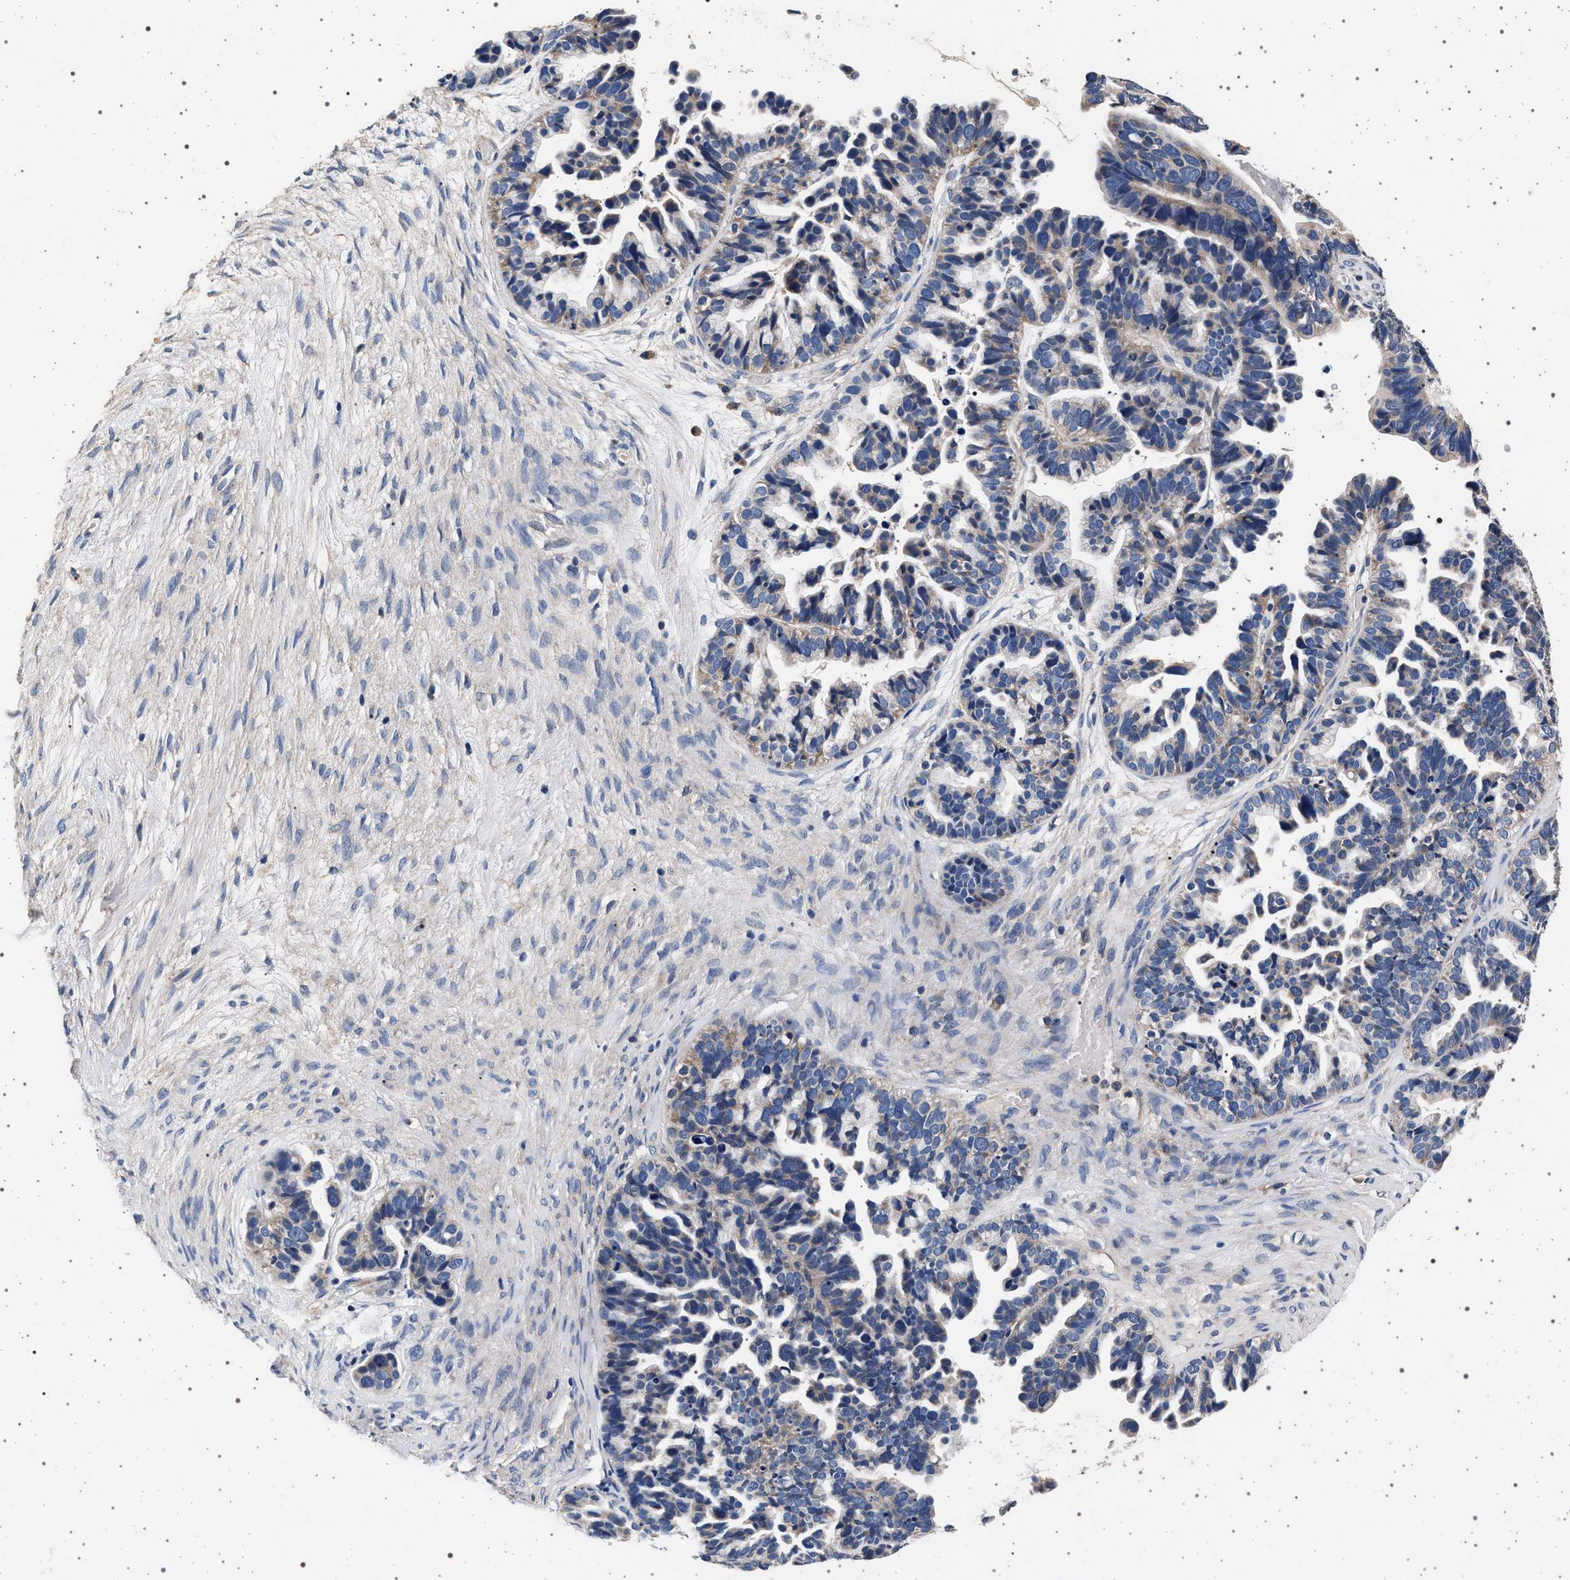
{"staining": {"intensity": "negative", "quantity": "none", "location": "none"}, "tissue": "ovarian cancer", "cell_type": "Tumor cells", "image_type": "cancer", "snomed": [{"axis": "morphology", "description": "Cystadenocarcinoma, serous, NOS"}, {"axis": "topography", "description": "Ovary"}], "caption": "IHC image of human serous cystadenocarcinoma (ovarian) stained for a protein (brown), which displays no positivity in tumor cells.", "gene": "MAP3K2", "patient": {"sex": "female", "age": 56}}